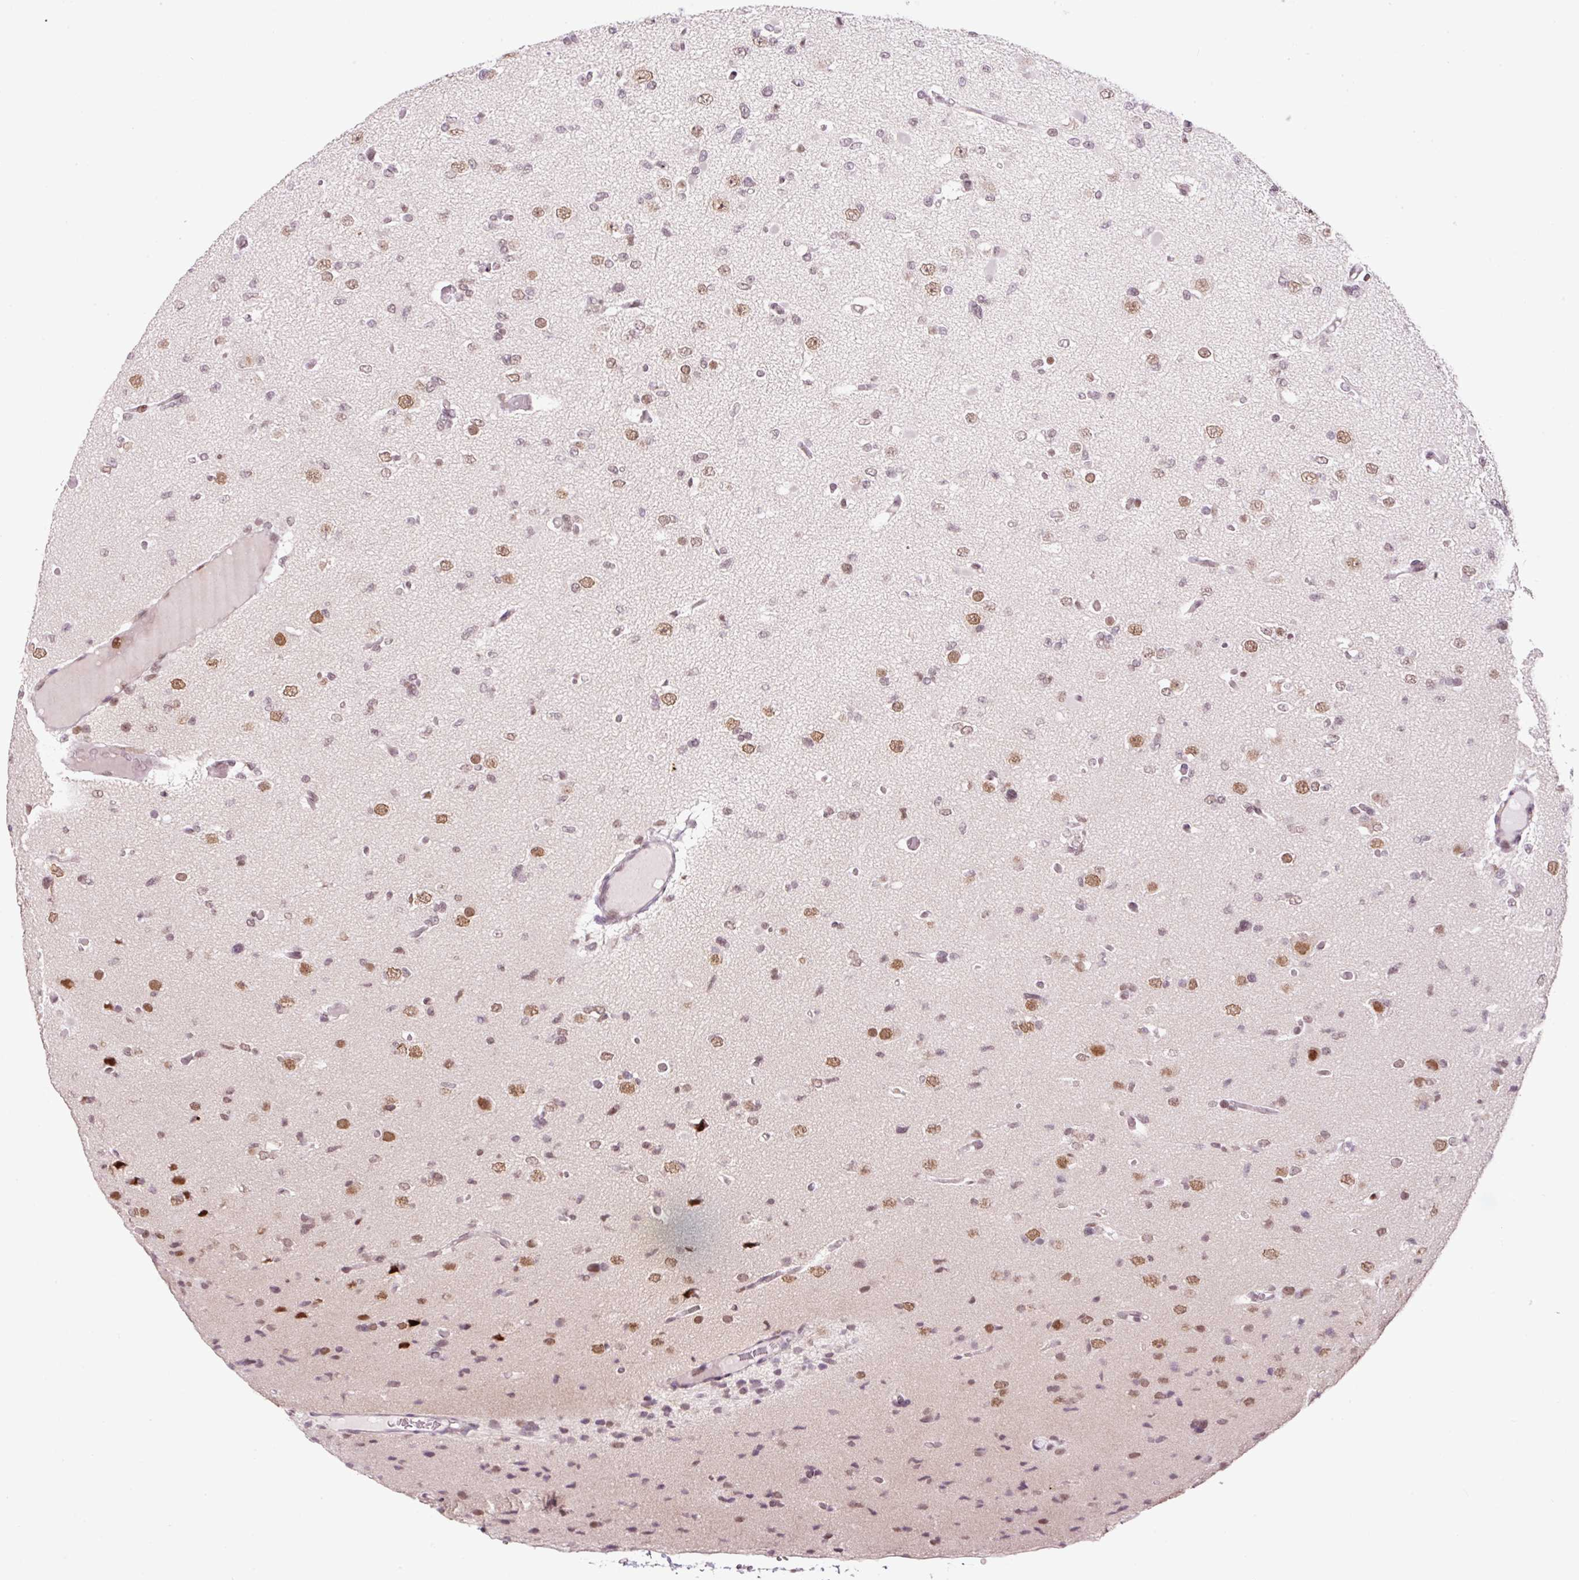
{"staining": {"intensity": "moderate", "quantity": "25%-75%", "location": "nuclear"}, "tissue": "glioma", "cell_type": "Tumor cells", "image_type": "cancer", "snomed": [{"axis": "morphology", "description": "Glioma, malignant, Low grade"}, {"axis": "topography", "description": "Brain"}], "caption": "Malignant glioma (low-grade) tissue reveals moderate nuclear expression in approximately 25%-75% of tumor cells", "gene": "CCNL2", "patient": {"sex": "female", "age": 22}}